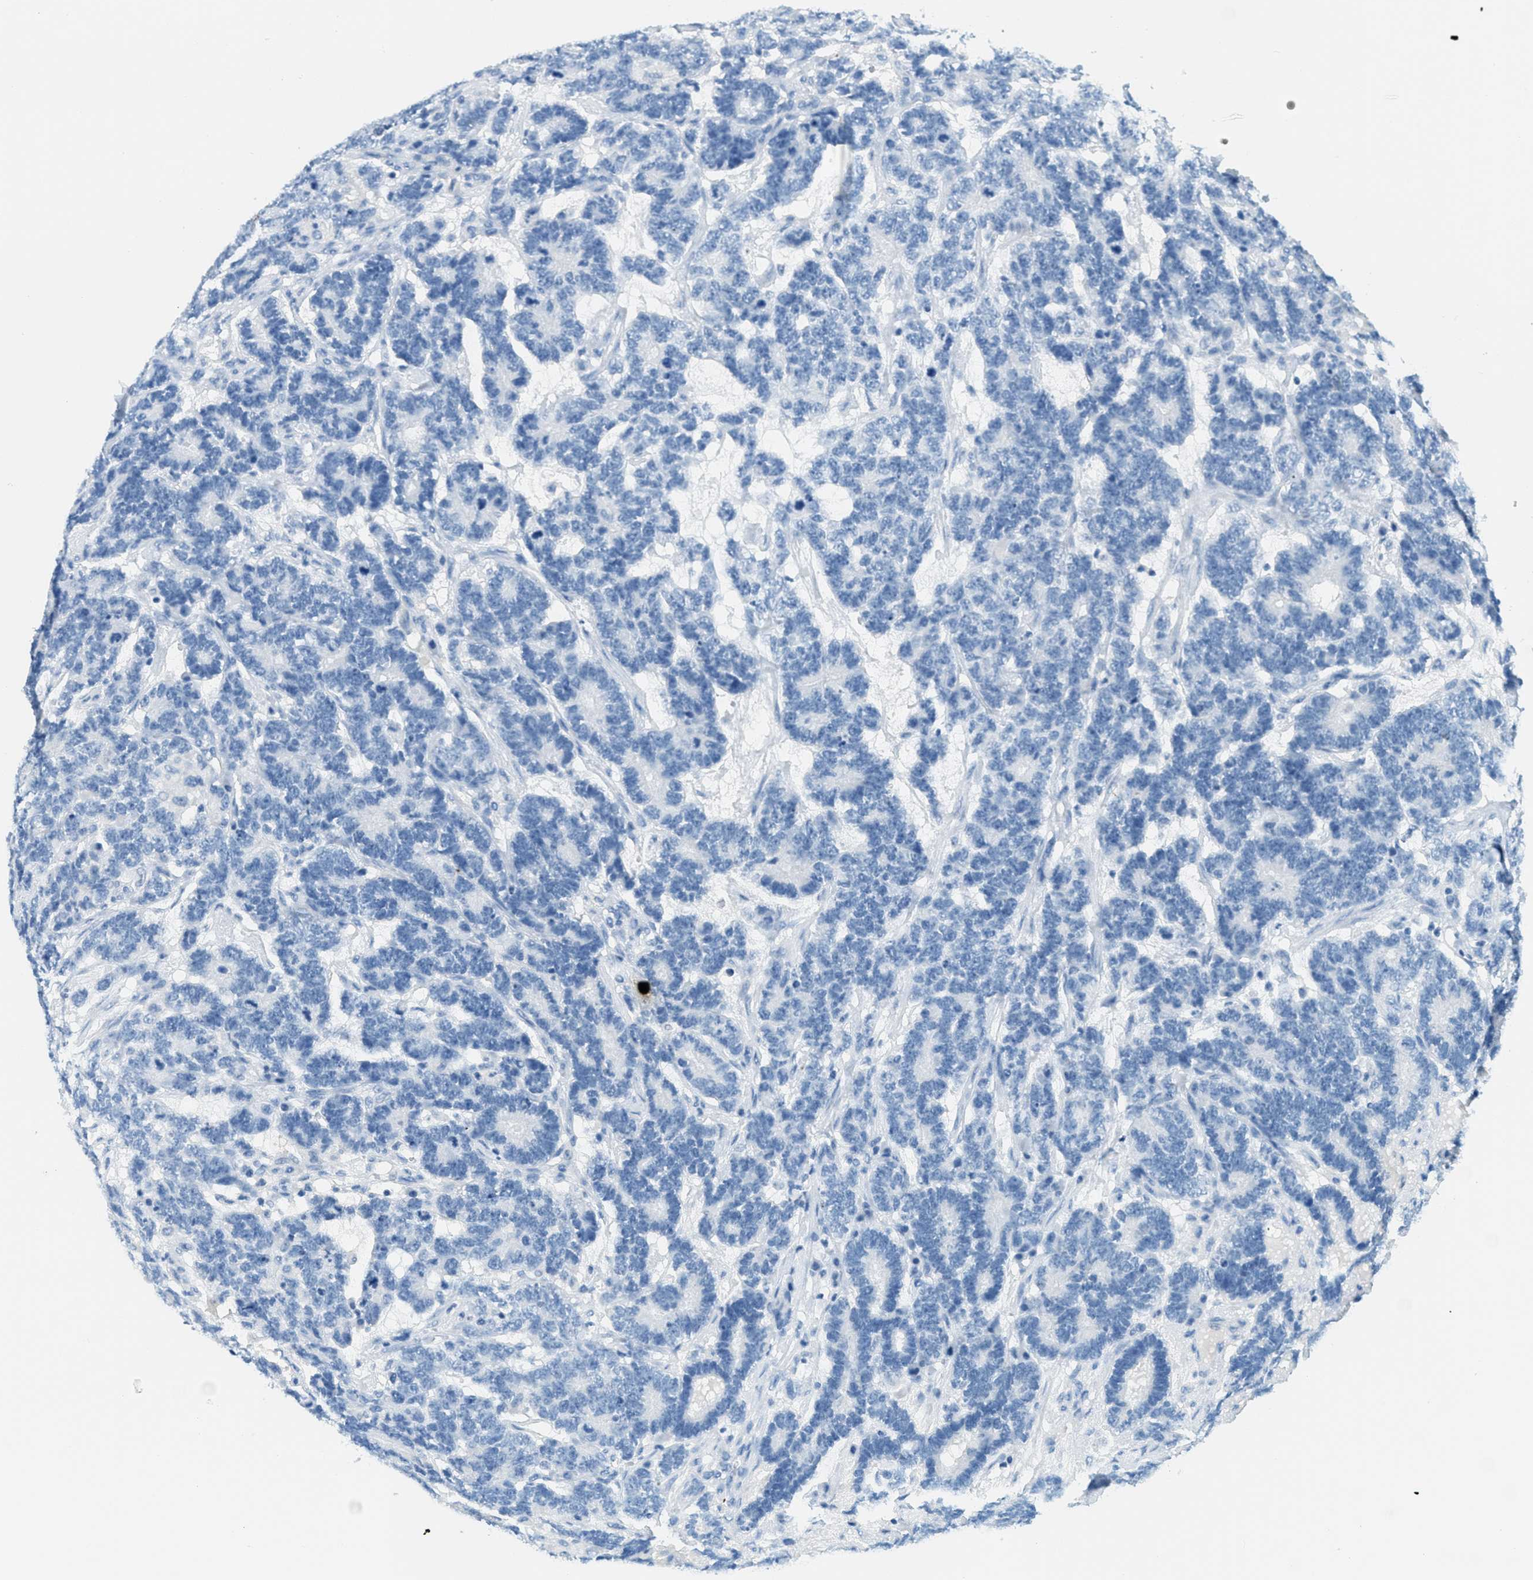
{"staining": {"intensity": "negative", "quantity": "none", "location": "none"}, "tissue": "testis cancer", "cell_type": "Tumor cells", "image_type": "cancer", "snomed": [{"axis": "morphology", "description": "Carcinoma, Embryonal, NOS"}, {"axis": "topography", "description": "Testis"}], "caption": "The histopathology image exhibits no staining of tumor cells in testis cancer. (DAB (3,3'-diaminobenzidine) IHC visualized using brightfield microscopy, high magnification).", "gene": "PPBP", "patient": {"sex": "male", "age": 26}}